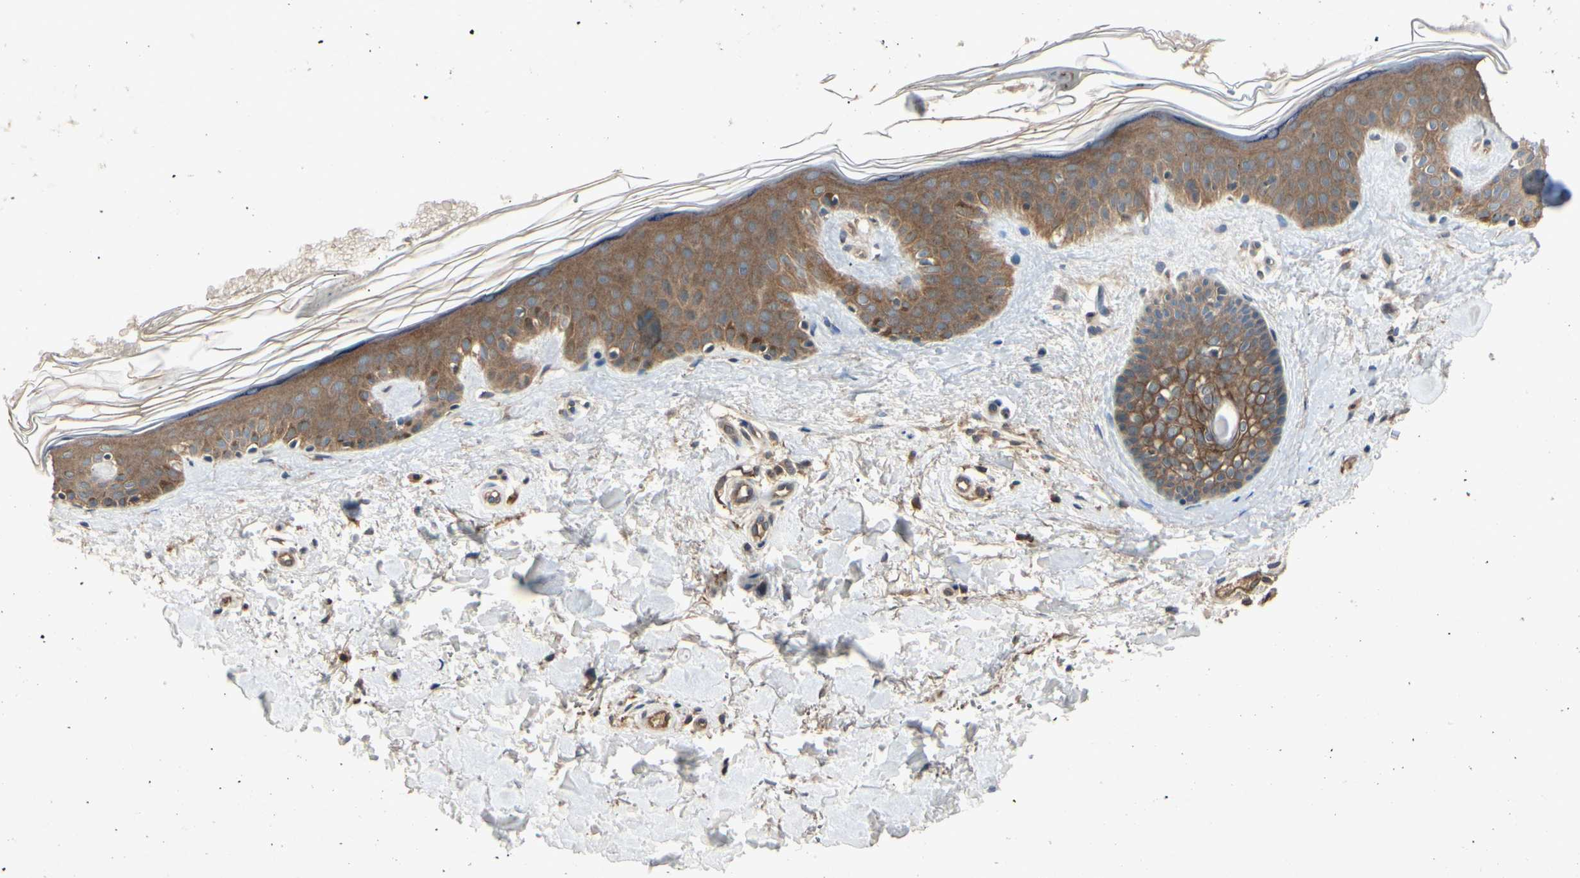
{"staining": {"intensity": "moderate", "quantity": ">75%", "location": "cytoplasmic/membranous"}, "tissue": "skin", "cell_type": "Fibroblasts", "image_type": "normal", "snomed": [{"axis": "morphology", "description": "Normal tissue, NOS"}, {"axis": "topography", "description": "Skin"}], "caption": "Skin was stained to show a protein in brown. There is medium levels of moderate cytoplasmic/membranous staining in about >75% of fibroblasts. (DAB IHC with brightfield microscopy, high magnification).", "gene": "RNF14", "patient": {"sex": "male", "age": 67}}